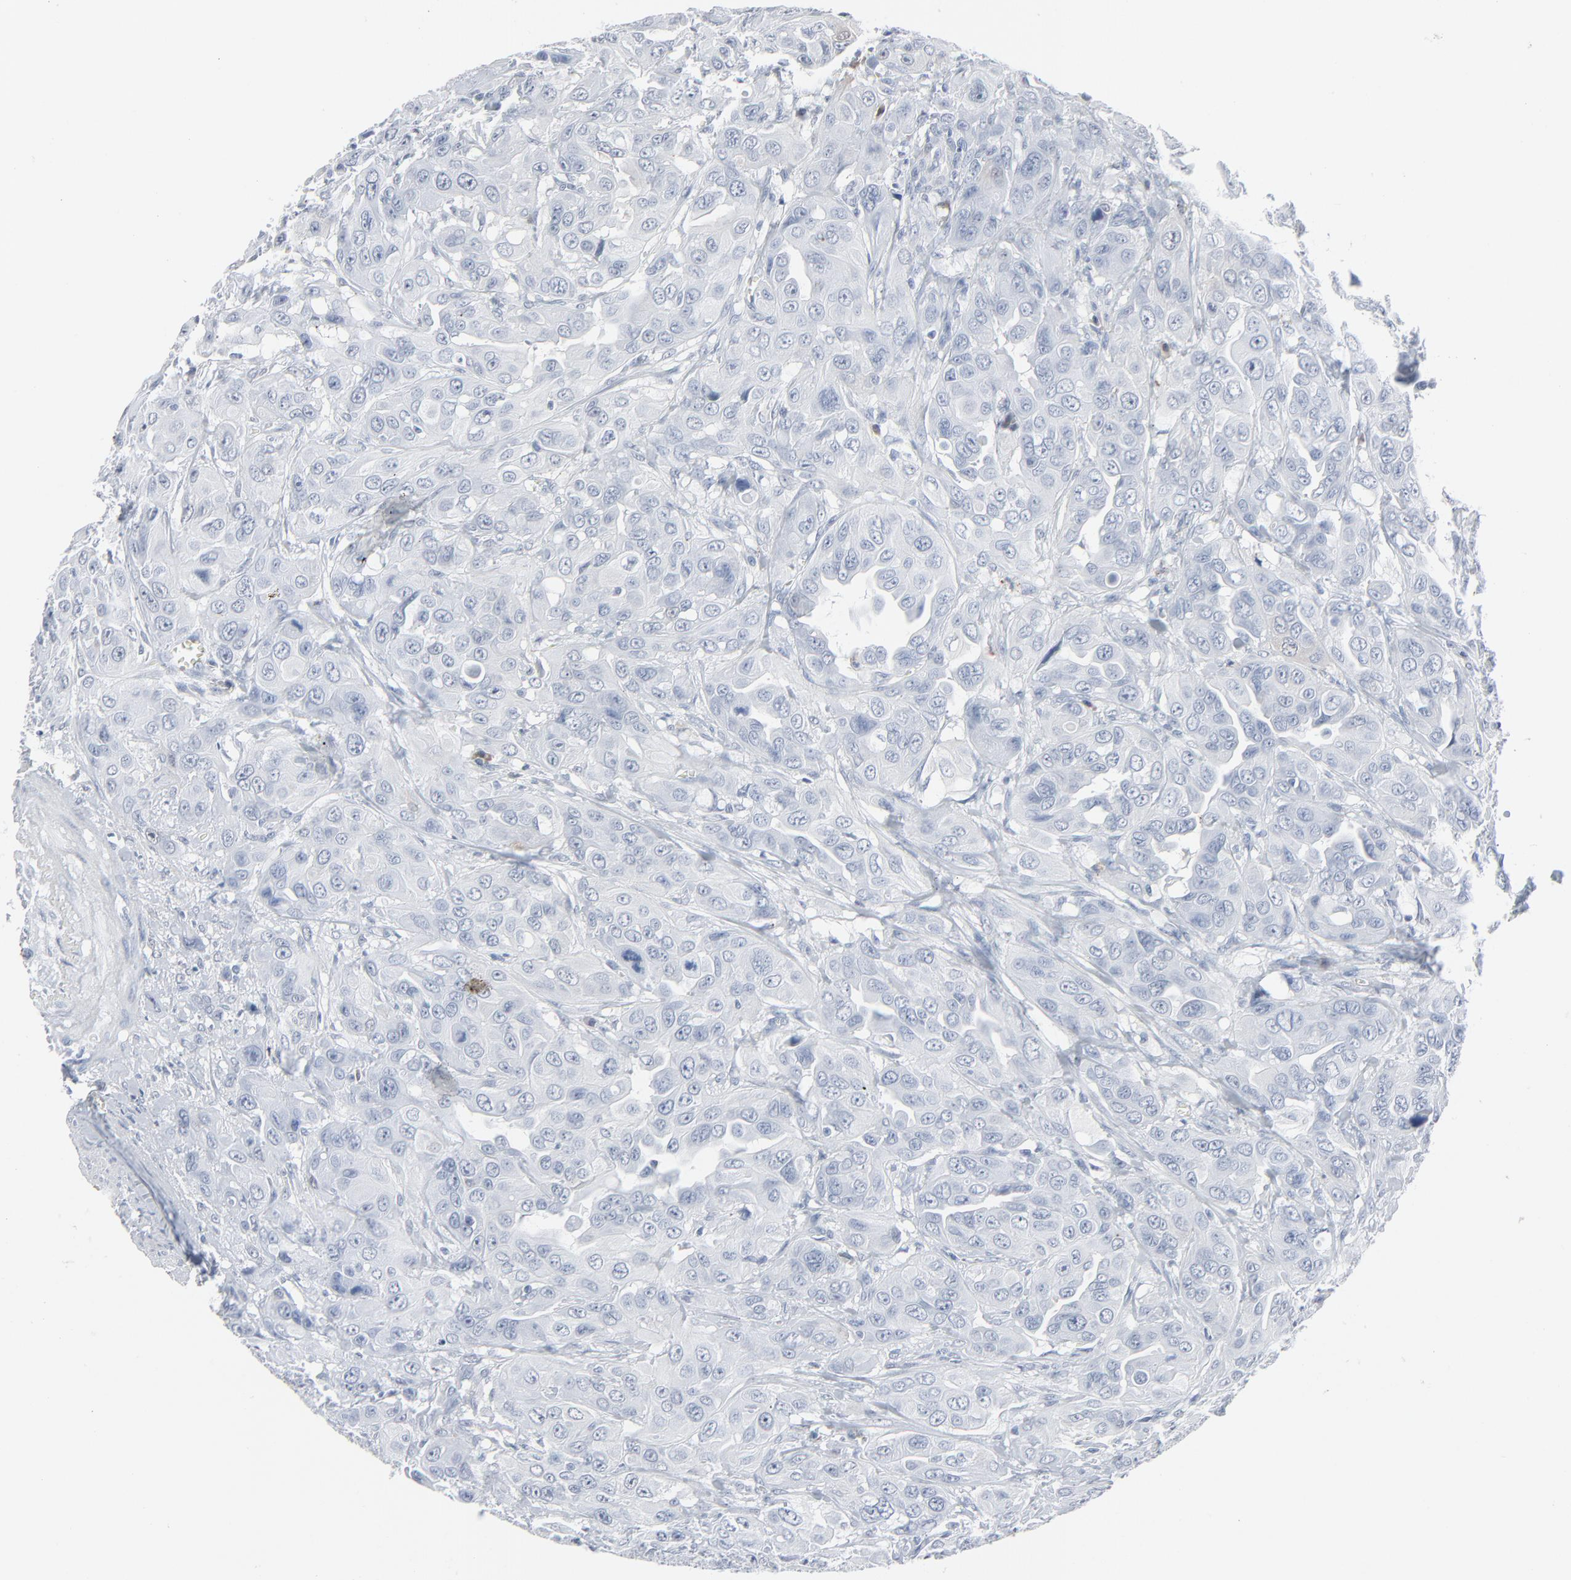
{"staining": {"intensity": "negative", "quantity": "none", "location": "none"}, "tissue": "urothelial cancer", "cell_type": "Tumor cells", "image_type": "cancer", "snomed": [{"axis": "morphology", "description": "Urothelial carcinoma, High grade"}, {"axis": "topography", "description": "Urinary bladder"}], "caption": "Tumor cells show no significant protein positivity in urothelial carcinoma (high-grade). The staining is performed using DAB (3,3'-diaminobenzidine) brown chromogen with nuclei counter-stained in using hematoxylin.", "gene": "PHGDH", "patient": {"sex": "male", "age": 73}}